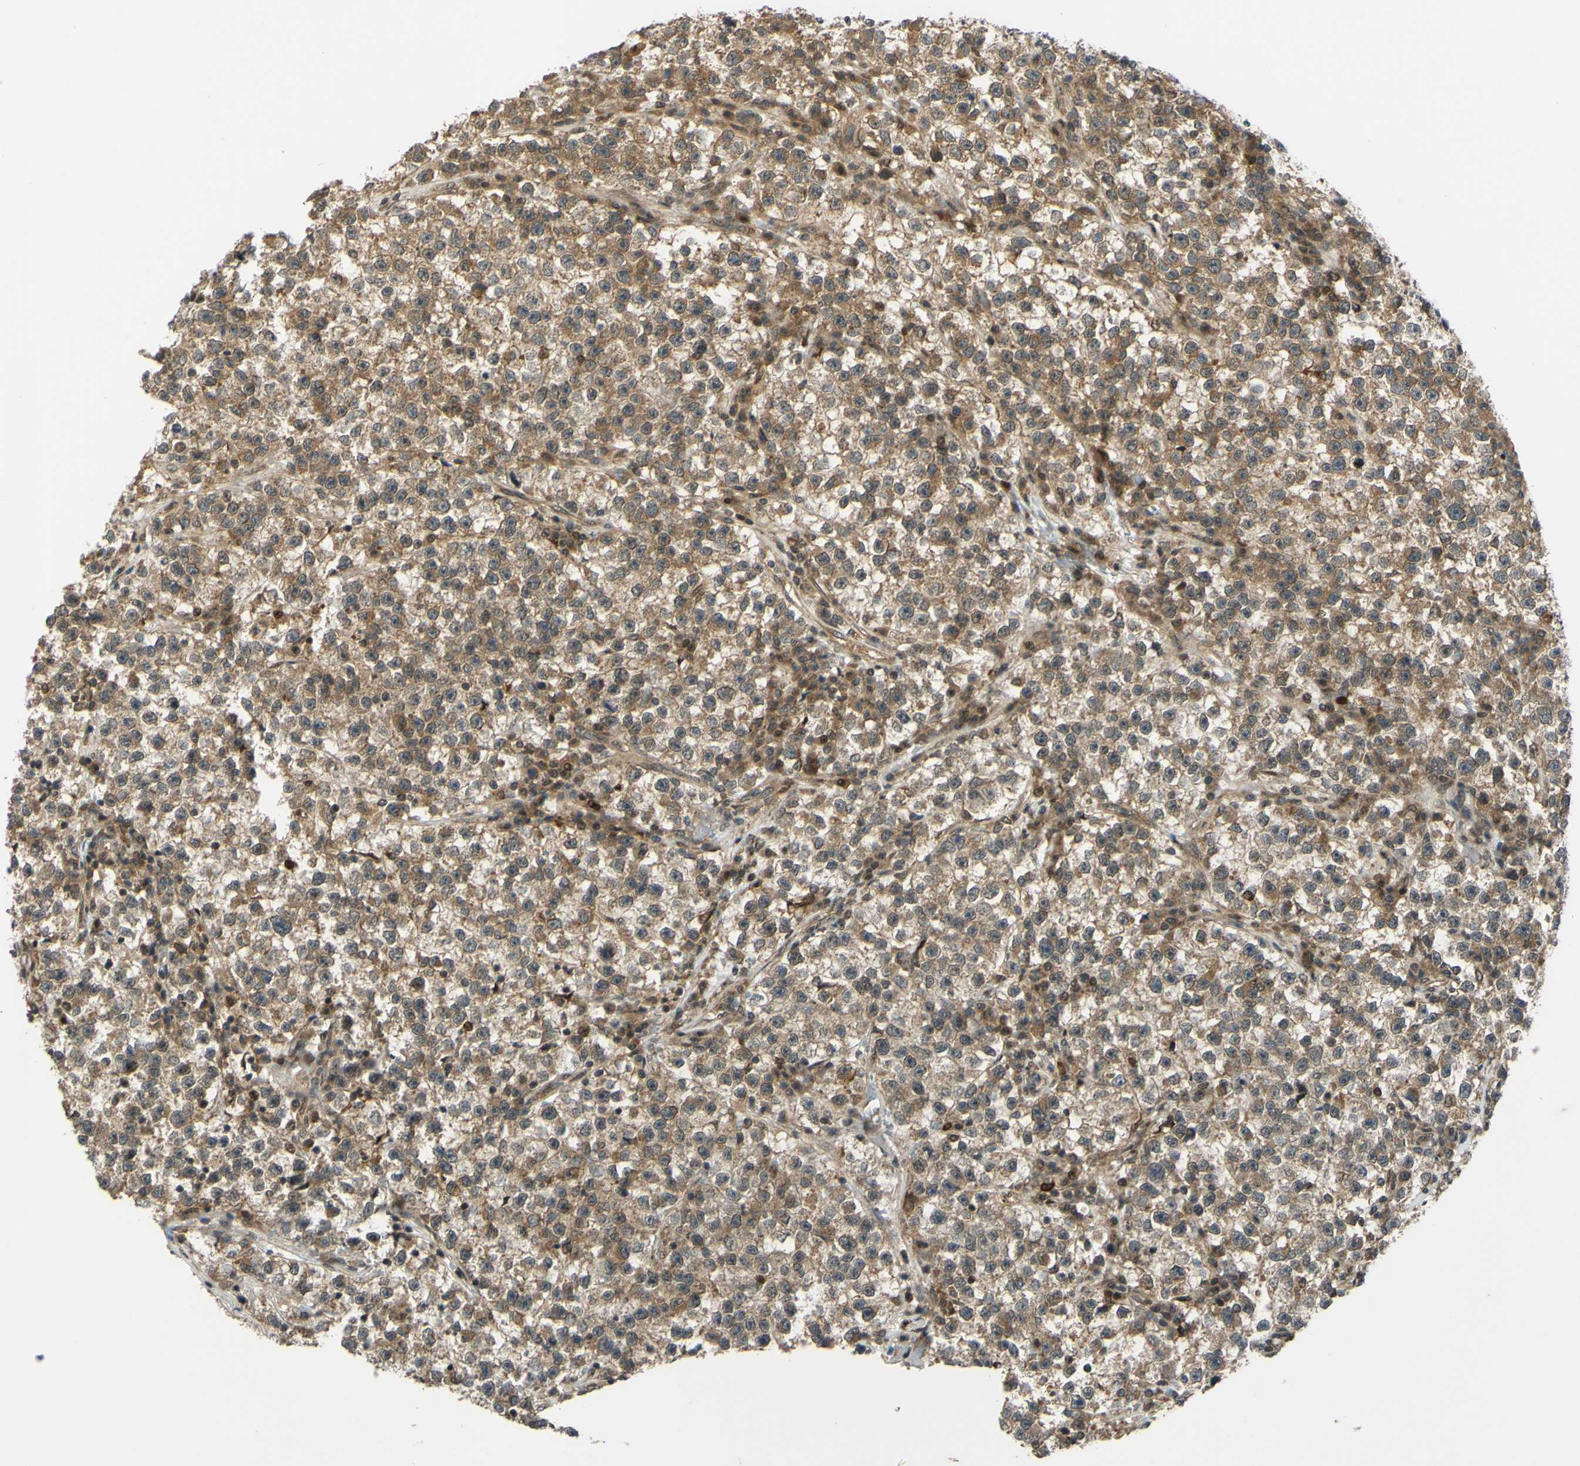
{"staining": {"intensity": "moderate", "quantity": ">75%", "location": "cytoplasmic/membranous"}, "tissue": "testis cancer", "cell_type": "Tumor cells", "image_type": "cancer", "snomed": [{"axis": "morphology", "description": "Seminoma, NOS"}, {"axis": "topography", "description": "Testis"}], "caption": "Immunohistochemistry (DAB (3,3'-diaminobenzidine)) staining of human testis cancer shows moderate cytoplasmic/membranous protein expression in approximately >75% of tumor cells.", "gene": "ABCC8", "patient": {"sex": "male", "age": 22}}